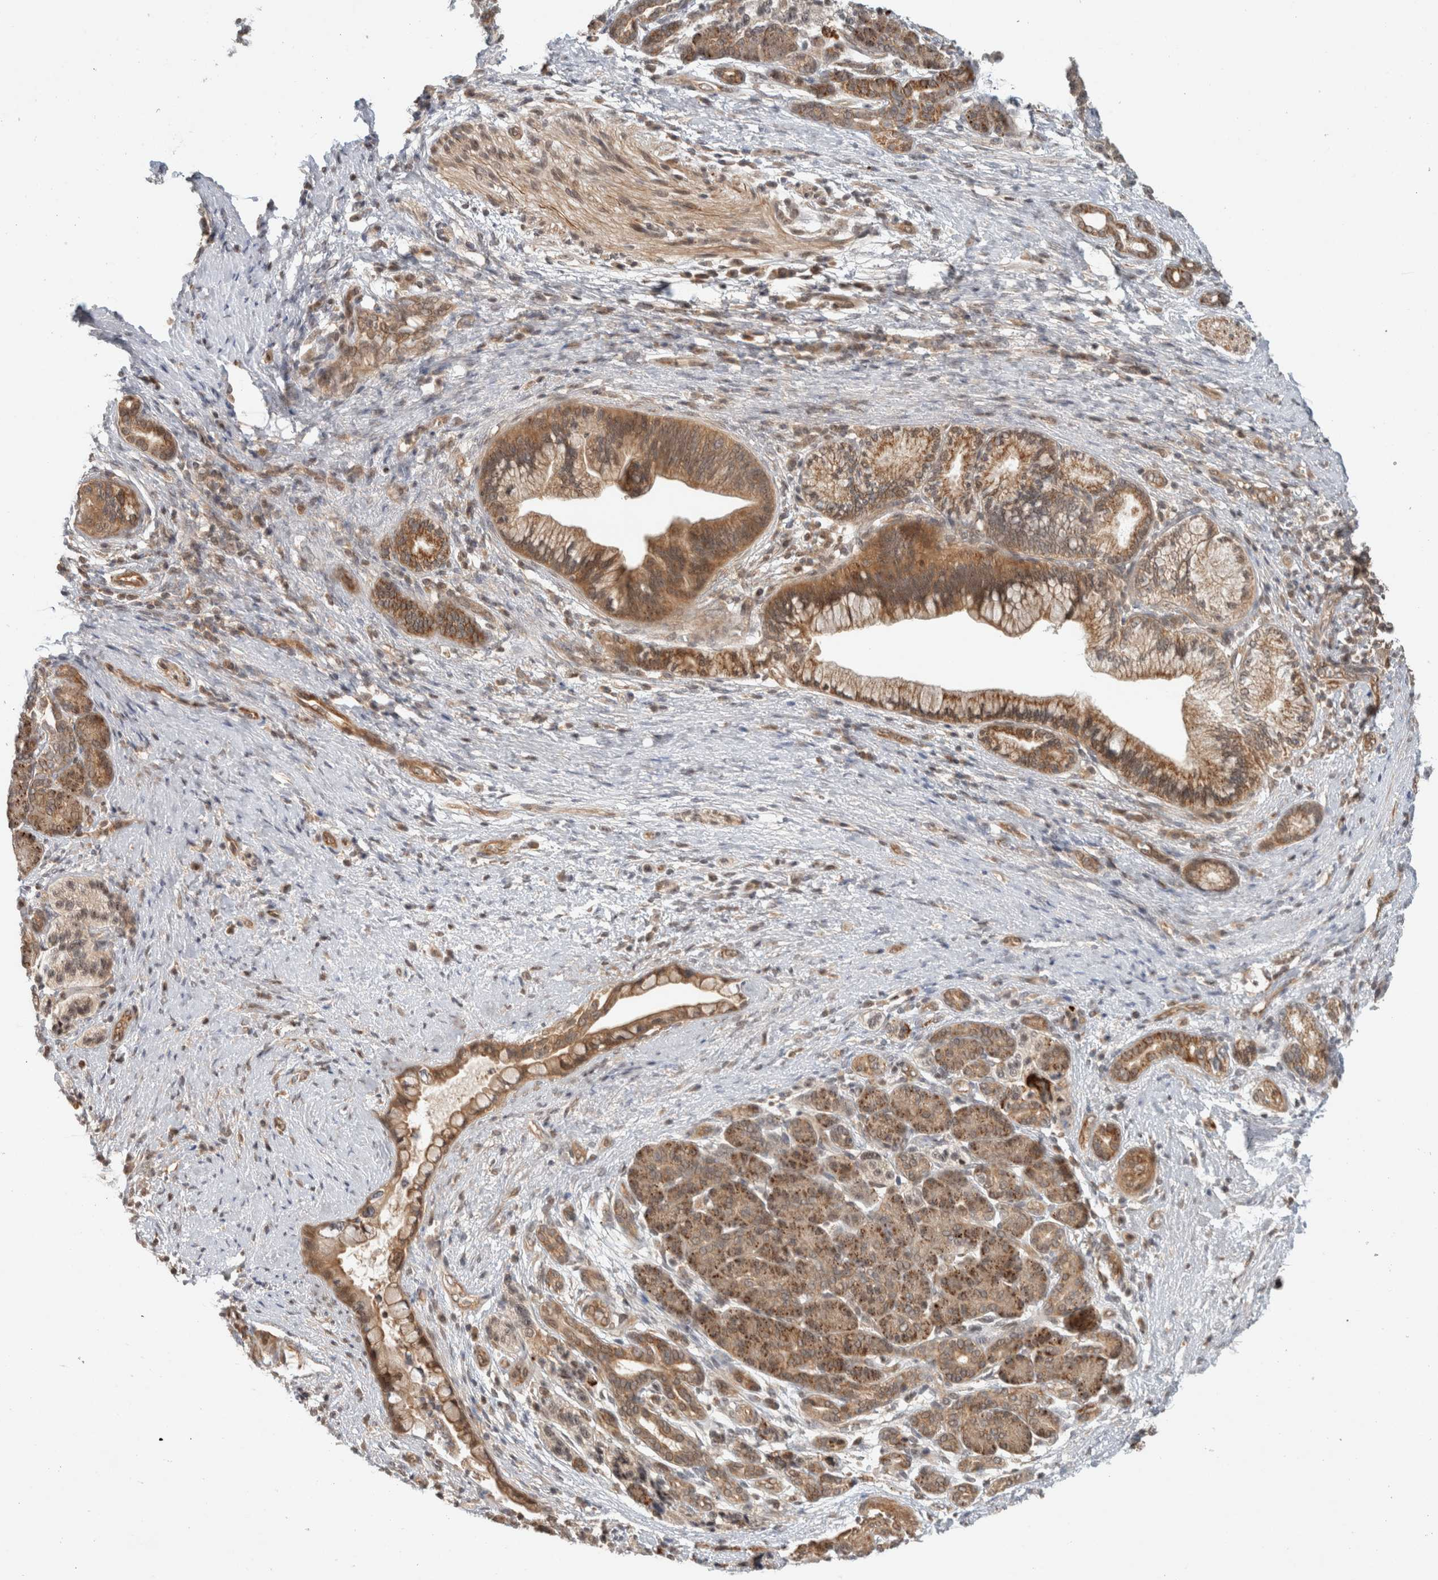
{"staining": {"intensity": "moderate", "quantity": ">75%", "location": "cytoplasmic/membranous"}, "tissue": "pancreatic cancer", "cell_type": "Tumor cells", "image_type": "cancer", "snomed": [{"axis": "morphology", "description": "Adenocarcinoma, NOS"}, {"axis": "topography", "description": "Pancreas"}], "caption": "Moderate cytoplasmic/membranous expression is present in approximately >75% of tumor cells in pancreatic cancer. (DAB IHC with brightfield microscopy, high magnification).", "gene": "CAAP1", "patient": {"sex": "male", "age": 59}}